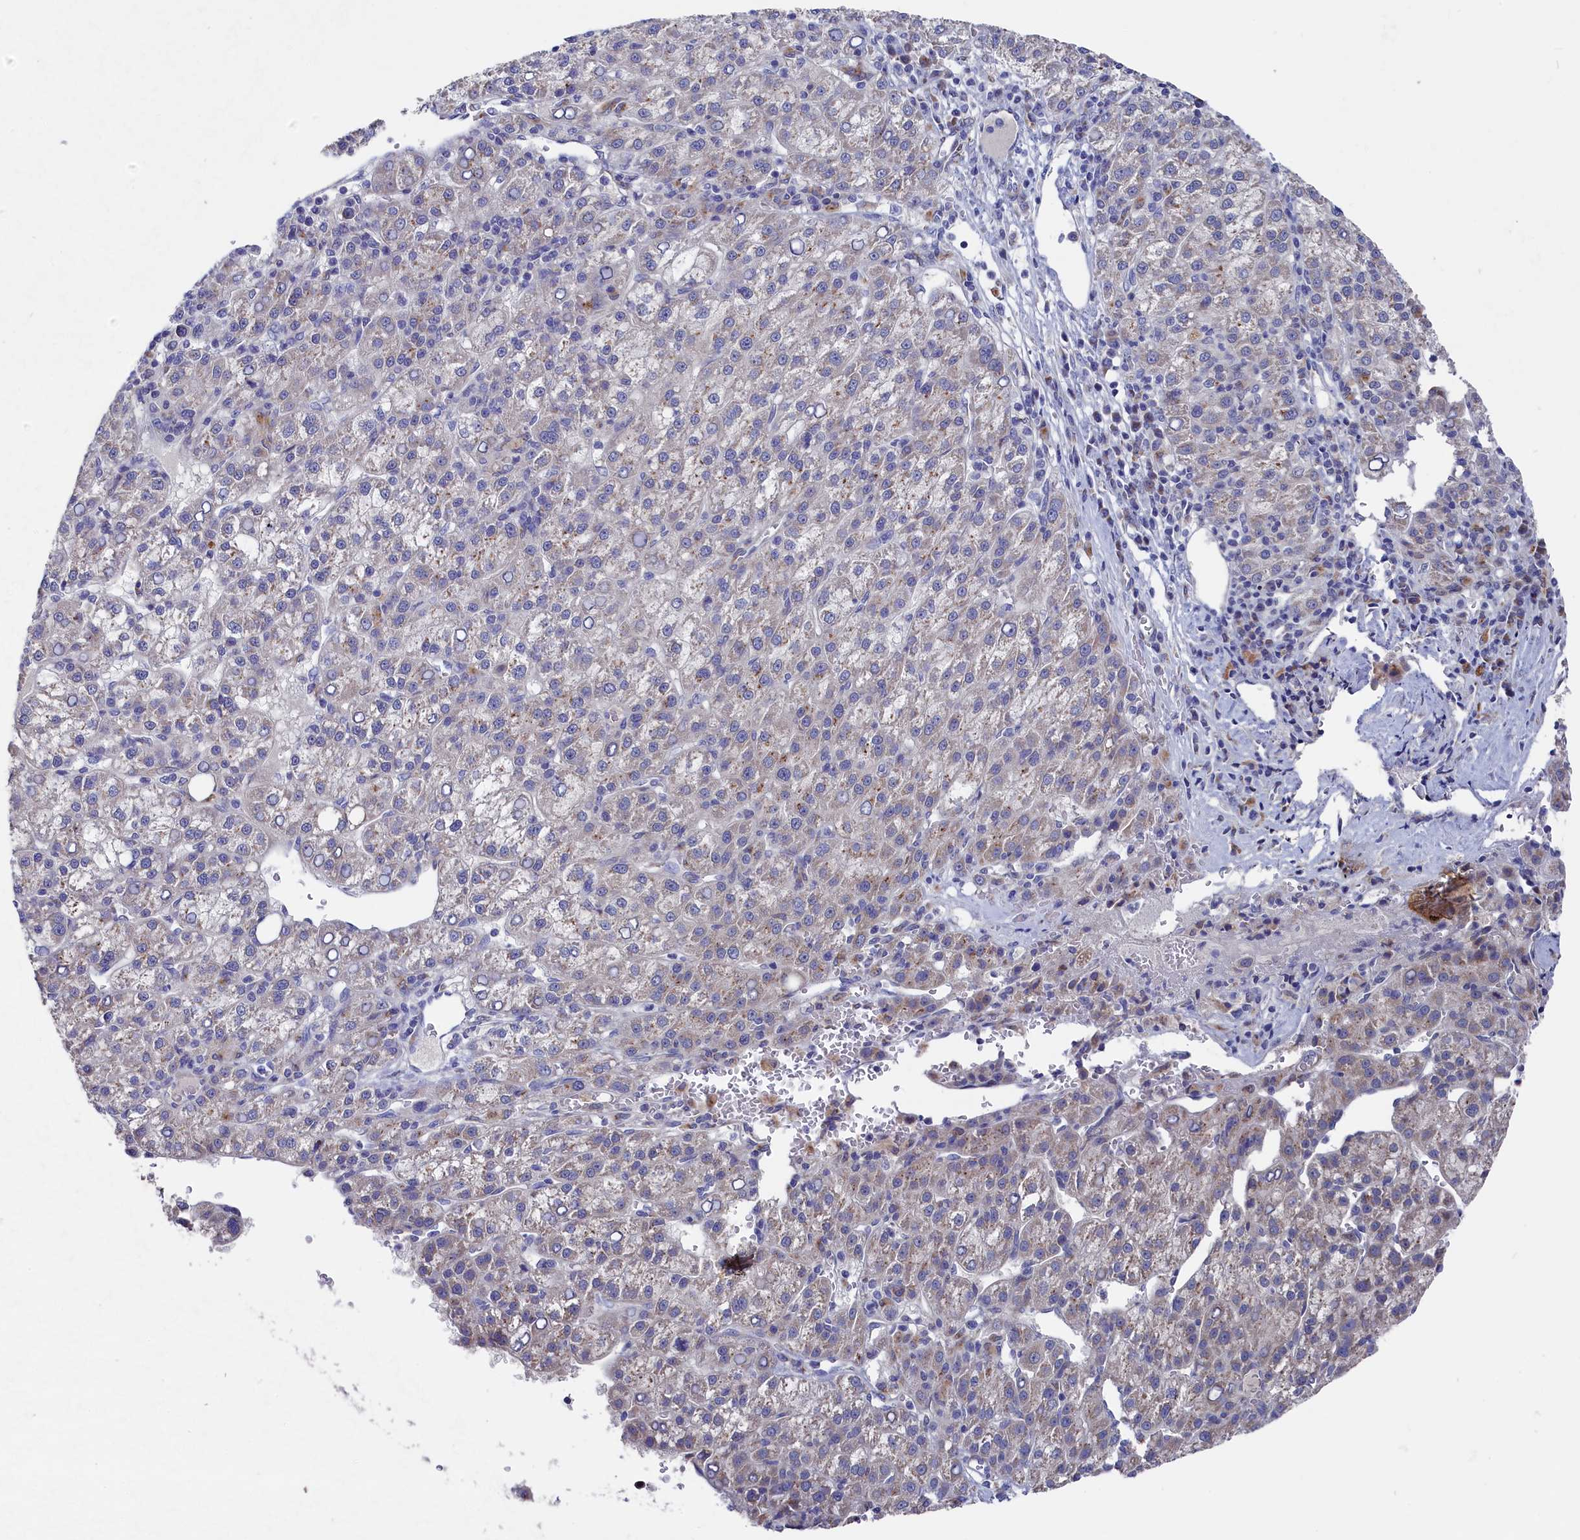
{"staining": {"intensity": "negative", "quantity": "none", "location": "none"}, "tissue": "liver cancer", "cell_type": "Tumor cells", "image_type": "cancer", "snomed": [{"axis": "morphology", "description": "Carcinoma, Hepatocellular, NOS"}, {"axis": "topography", "description": "Liver"}], "caption": "A high-resolution photomicrograph shows IHC staining of liver cancer (hepatocellular carcinoma), which reveals no significant expression in tumor cells. (DAB IHC visualized using brightfield microscopy, high magnification).", "gene": "GPR108", "patient": {"sex": "female", "age": 58}}